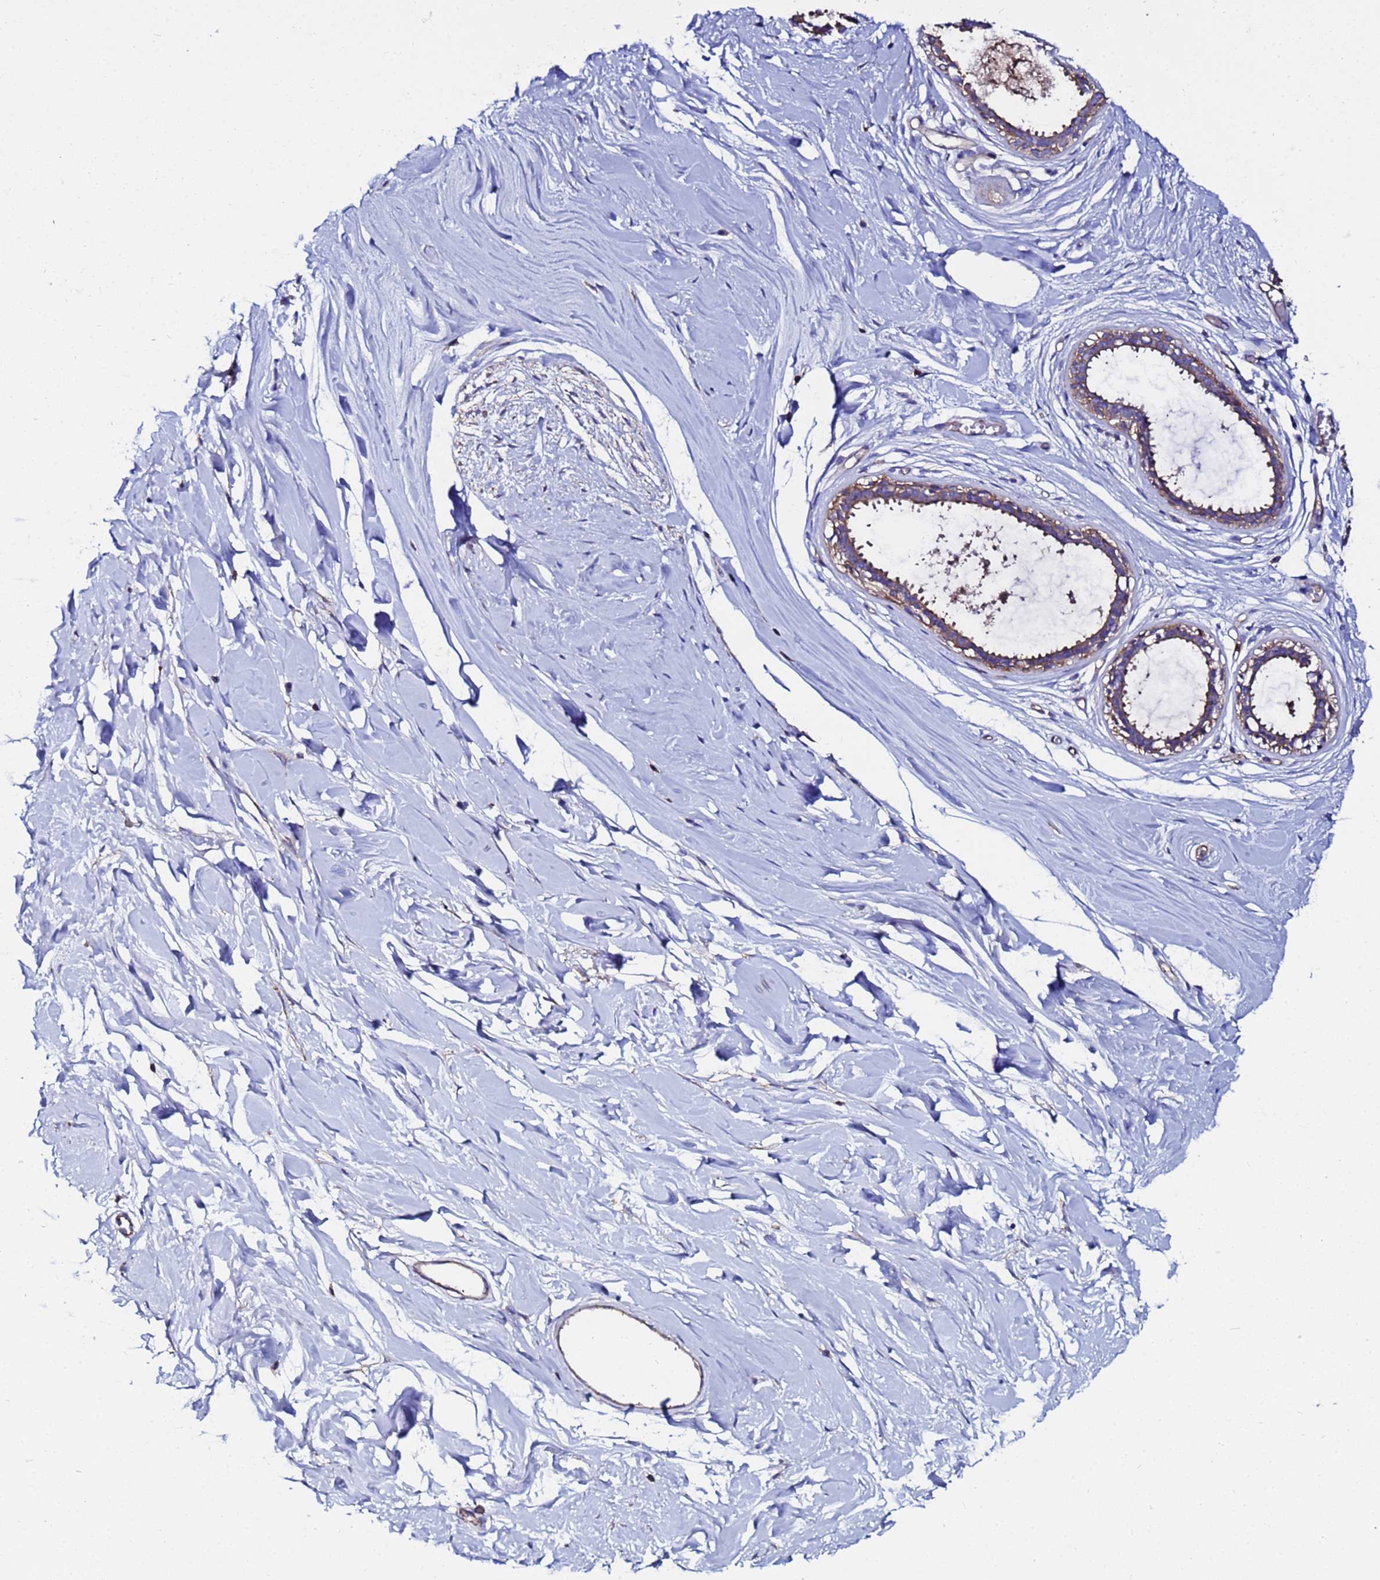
{"staining": {"intensity": "negative", "quantity": "none", "location": "none"}, "tissue": "breast", "cell_type": "Adipocytes", "image_type": "normal", "snomed": [{"axis": "morphology", "description": "Normal tissue, NOS"}, {"axis": "topography", "description": "Breast"}], "caption": "Breast stained for a protein using IHC shows no expression adipocytes.", "gene": "POTEE", "patient": {"sex": "female", "age": 45}}